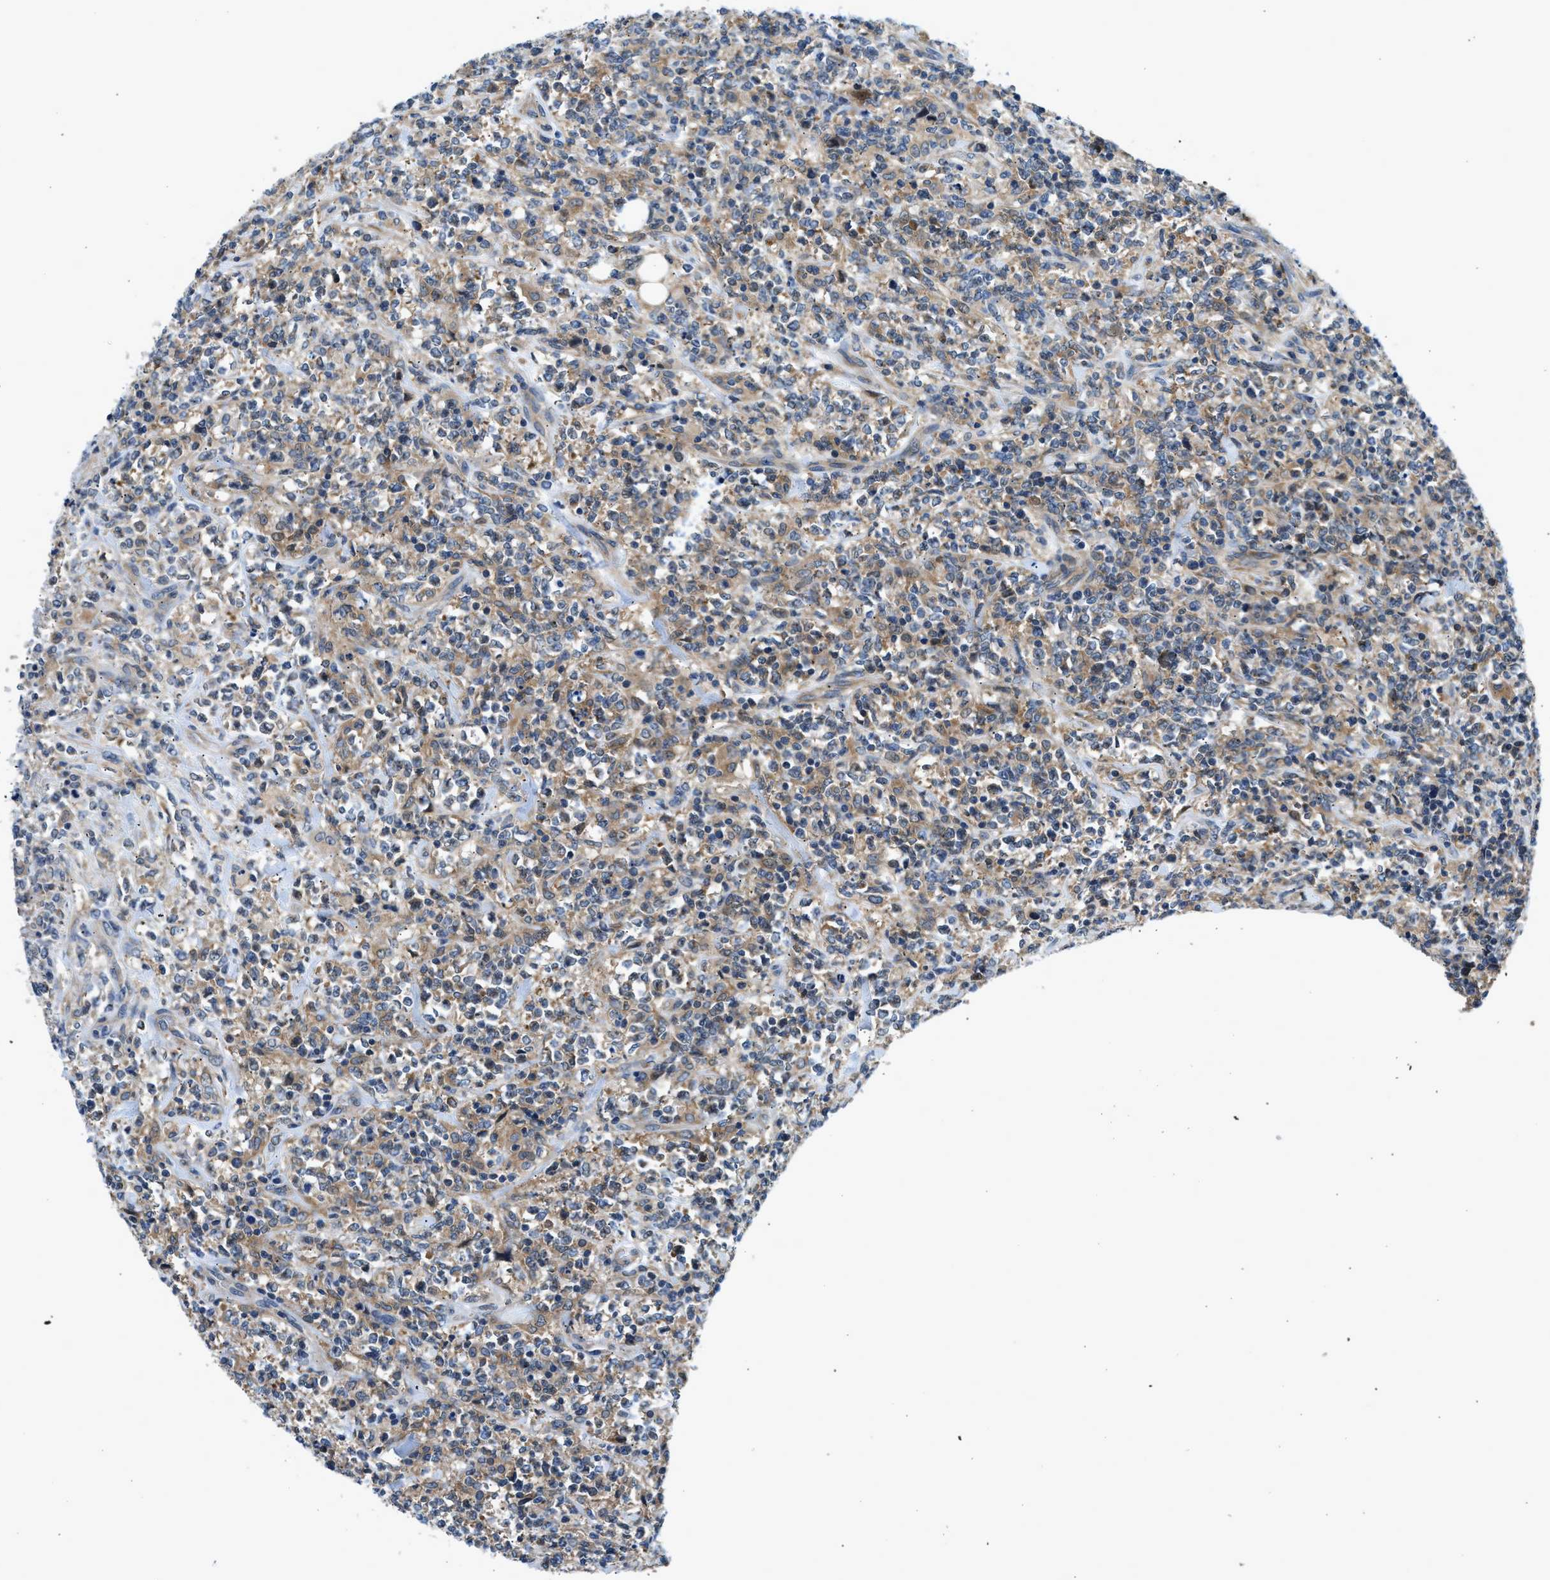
{"staining": {"intensity": "moderate", "quantity": "25%-75%", "location": "cytoplasmic/membranous"}, "tissue": "lymphoma", "cell_type": "Tumor cells", "image_type": "cancer", "snomed": [{"axis": "morphology", "description": "Malignant lymphoma, non-Hodgkin's type, High grade"}, {"axis": "topography", "description": "Soft tissue"}], "caption": "This histopathology image demonstrates IHC staining of high-grade malignant lymphoma, non-Hodgkin's type, with medium moderate cytoplasmic/membranous staining in about 25%-75% of tumor cells.", "gene": "LPIN2", "patient": {"sex": "male", "age": 18}}